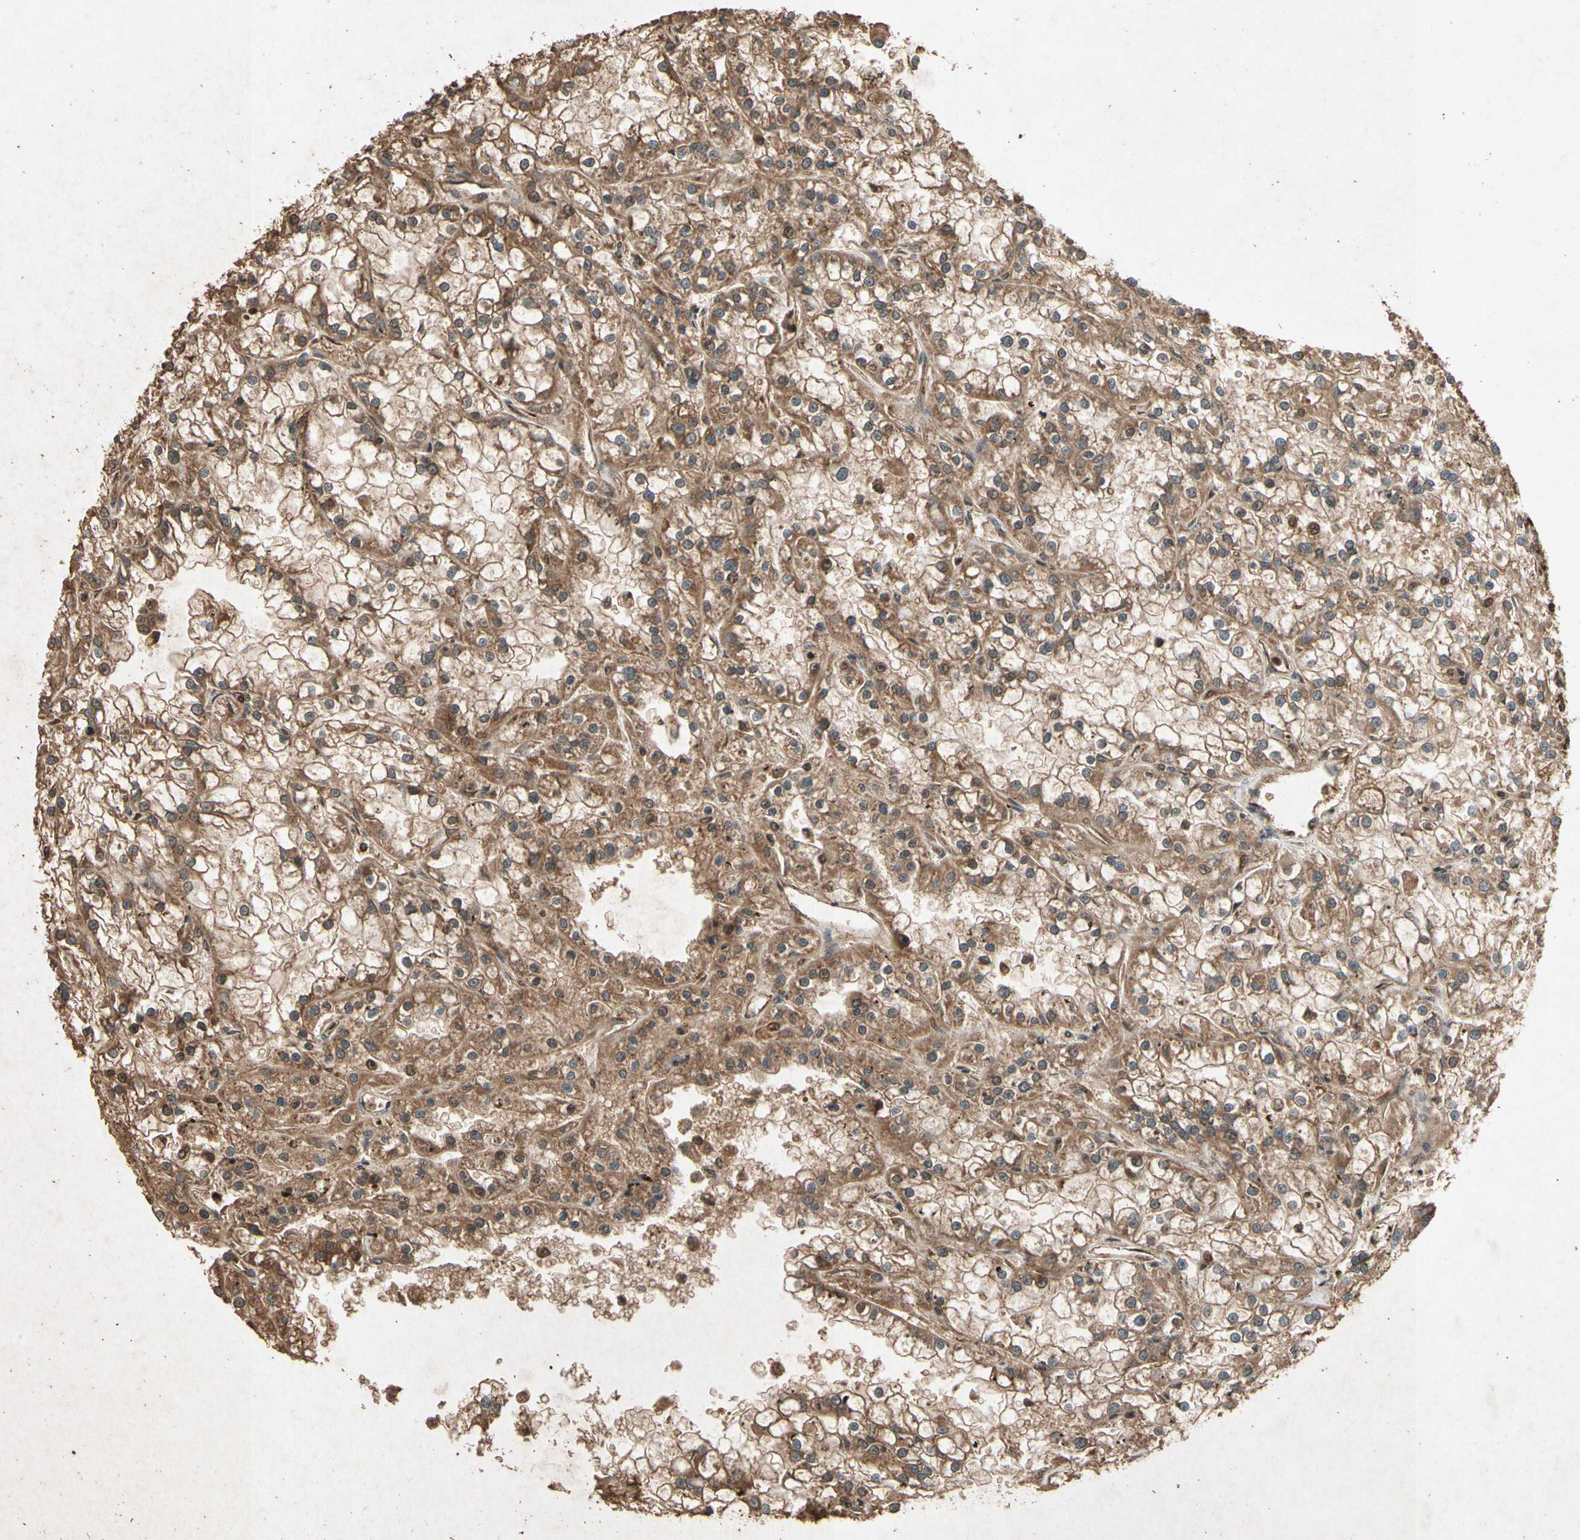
{"staining": {"intensity": "strong", "quantity": ">75%", "location": "cytoplasmic/membranous"}, "tissue": "renal cancer", "cell_type": "Tumor cells", "image_type": "cancer", "snomed": [{"axis": "morphology", "description": "Adenocarcinoma, NOS"}, {"axis": "topography", "description": "Kidney"}], "caption": "Renal cancer stained for a protein (brown) shows strong cytoplasmic/membranous positive expression in approximately >75% of tumor cells.", "gene": "TXN2", "patient": {"sex": "female", "age": 52}}